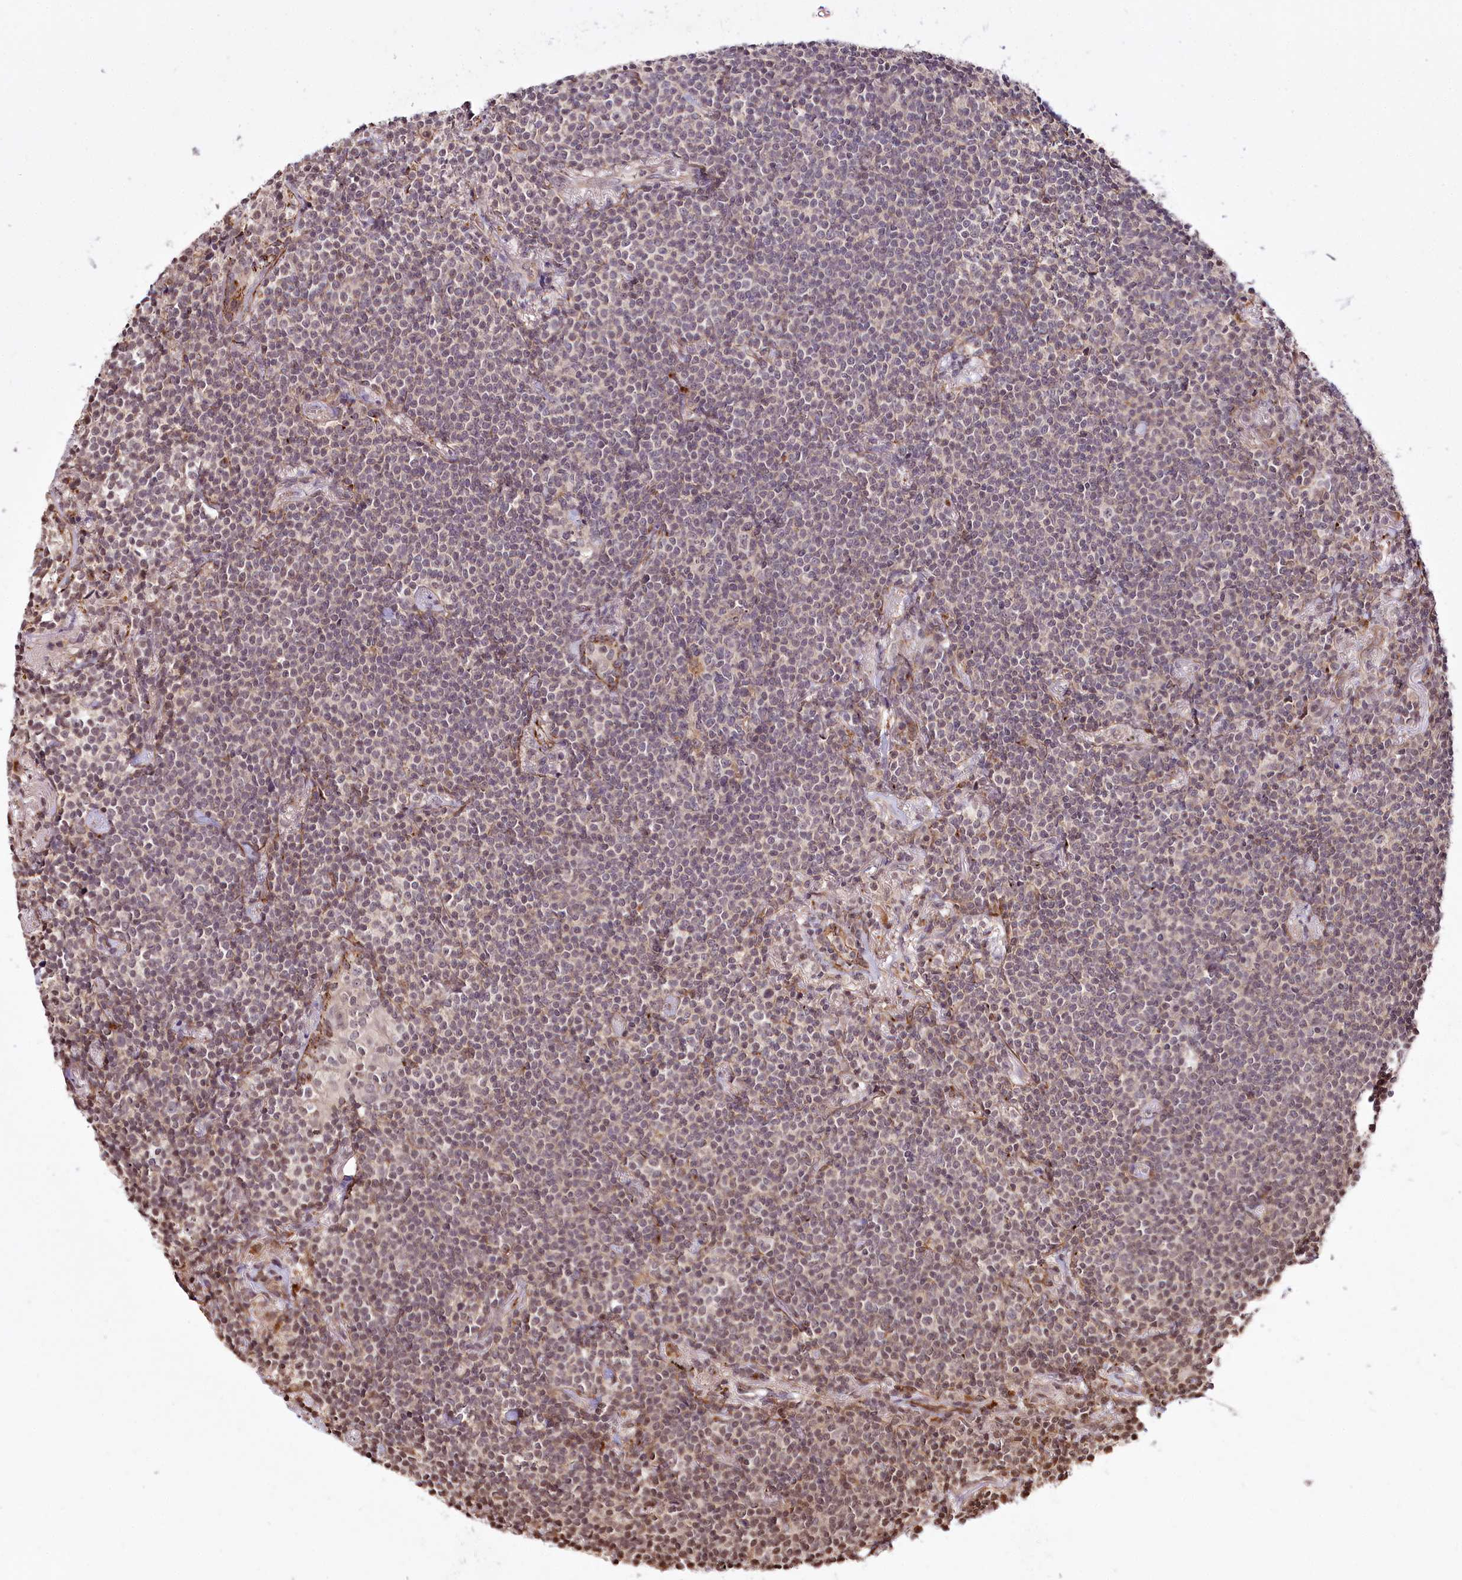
{"staining": {"intensity": "weak", "quantity": "<25%", "location": "nuclear"}, "tissue": "lymphoma", "cell_type": "Tumor cells", "image_type": "cancer", "snomed": [{"axis": "morphology", "description": "Malignant lymphoma, non-Hodgkin's type, Low grade"}, {"axis": "topography", "description": "Lung"}], "caption": "A photomicrograph of human low-grade malignant lymphoma, non-Hodgkin's type is negative for staining in tumor cells. Brightfield microscopy of immunohistochemistry (IHC) stained with DAB (brown) and hematoxylin (blue), captured at high magnification.", "gene": "HOXC8", "patient": {"sex": "female", "age": 71}}